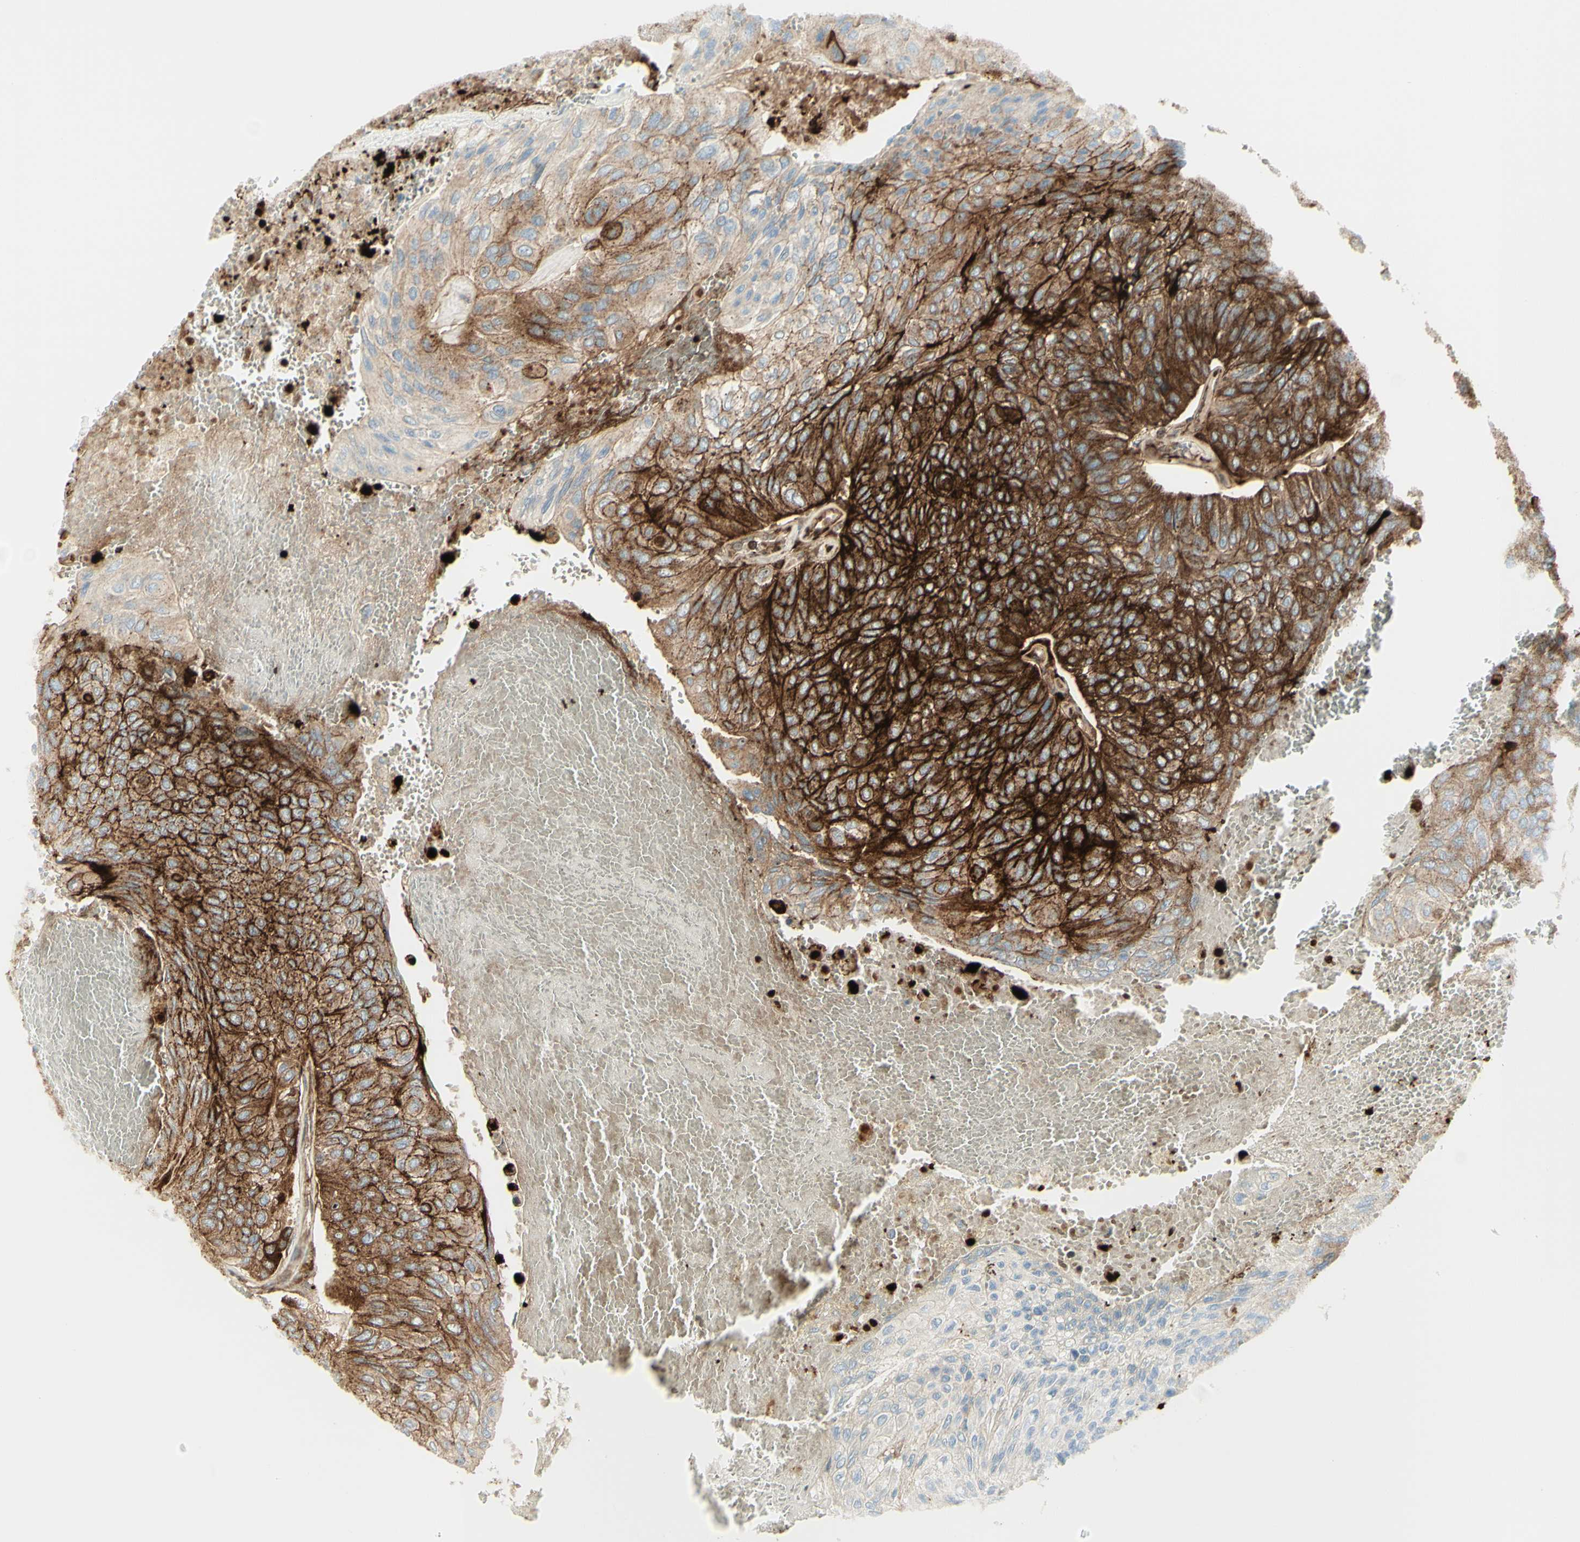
{"staining": {"intensity": "strong", "quantity": ">75%", "location": "cytoplasmic/membranous"}, "tissue": "urothelial cancer", "cell_type": "Tumor cells", "image_type": "cancer", "snomed": [{"axis": "morphology", "description": "Urothelial carcinoma, High grade"}, {"axis": "topography", "description": "Urinary bladder"}], "caption": "Immunohistochemical staining of urothelial cancer reveals high levels of strong cytoplasmic/membranous protein staining in about >75% of tumor cells. (IHC, brightfield microscopy, high magnification).", "gene": "MDK", "patient": {"sex": "male", "age": 66}}